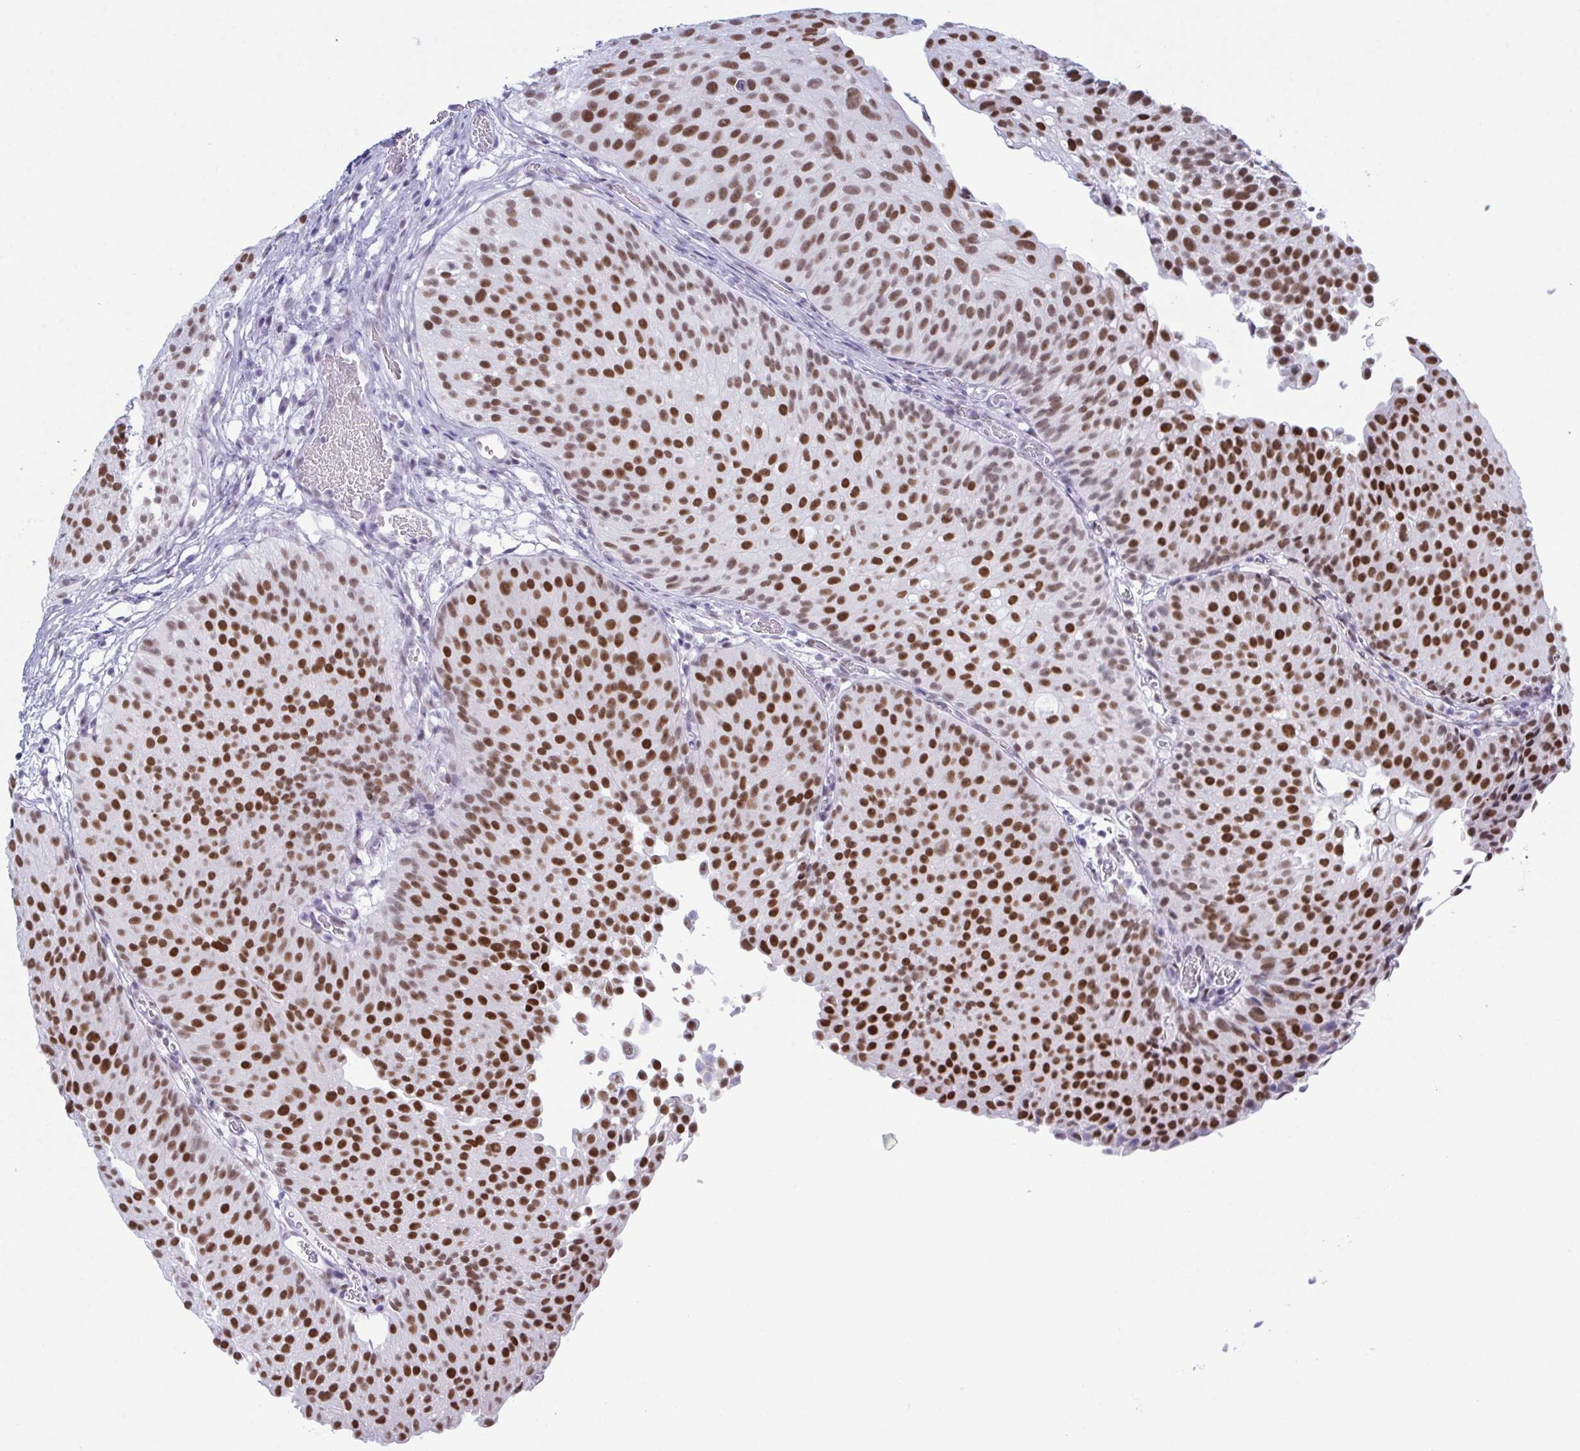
{"staining": {"intensity": "strong", "quantity": ">75%", "location": "nuclear"}, "tissue": "urothelial cancer", "cell_type": "Tumor cells", "image_type": "cancer", "snomed": [{"axis": "morphology", "description": "Urothelial carcinoma, Low grade"}, {"axis": "topography", "description": "Urinary bladder"}], "caption": "IHC micrograph of human urothelial cancer stained for a protein (brown), which displays high levels of strong nuclear positivity in about >75% of tumor cells.", "gene": "SUGP2", "patient": {"sex": "male", "age": 80}}